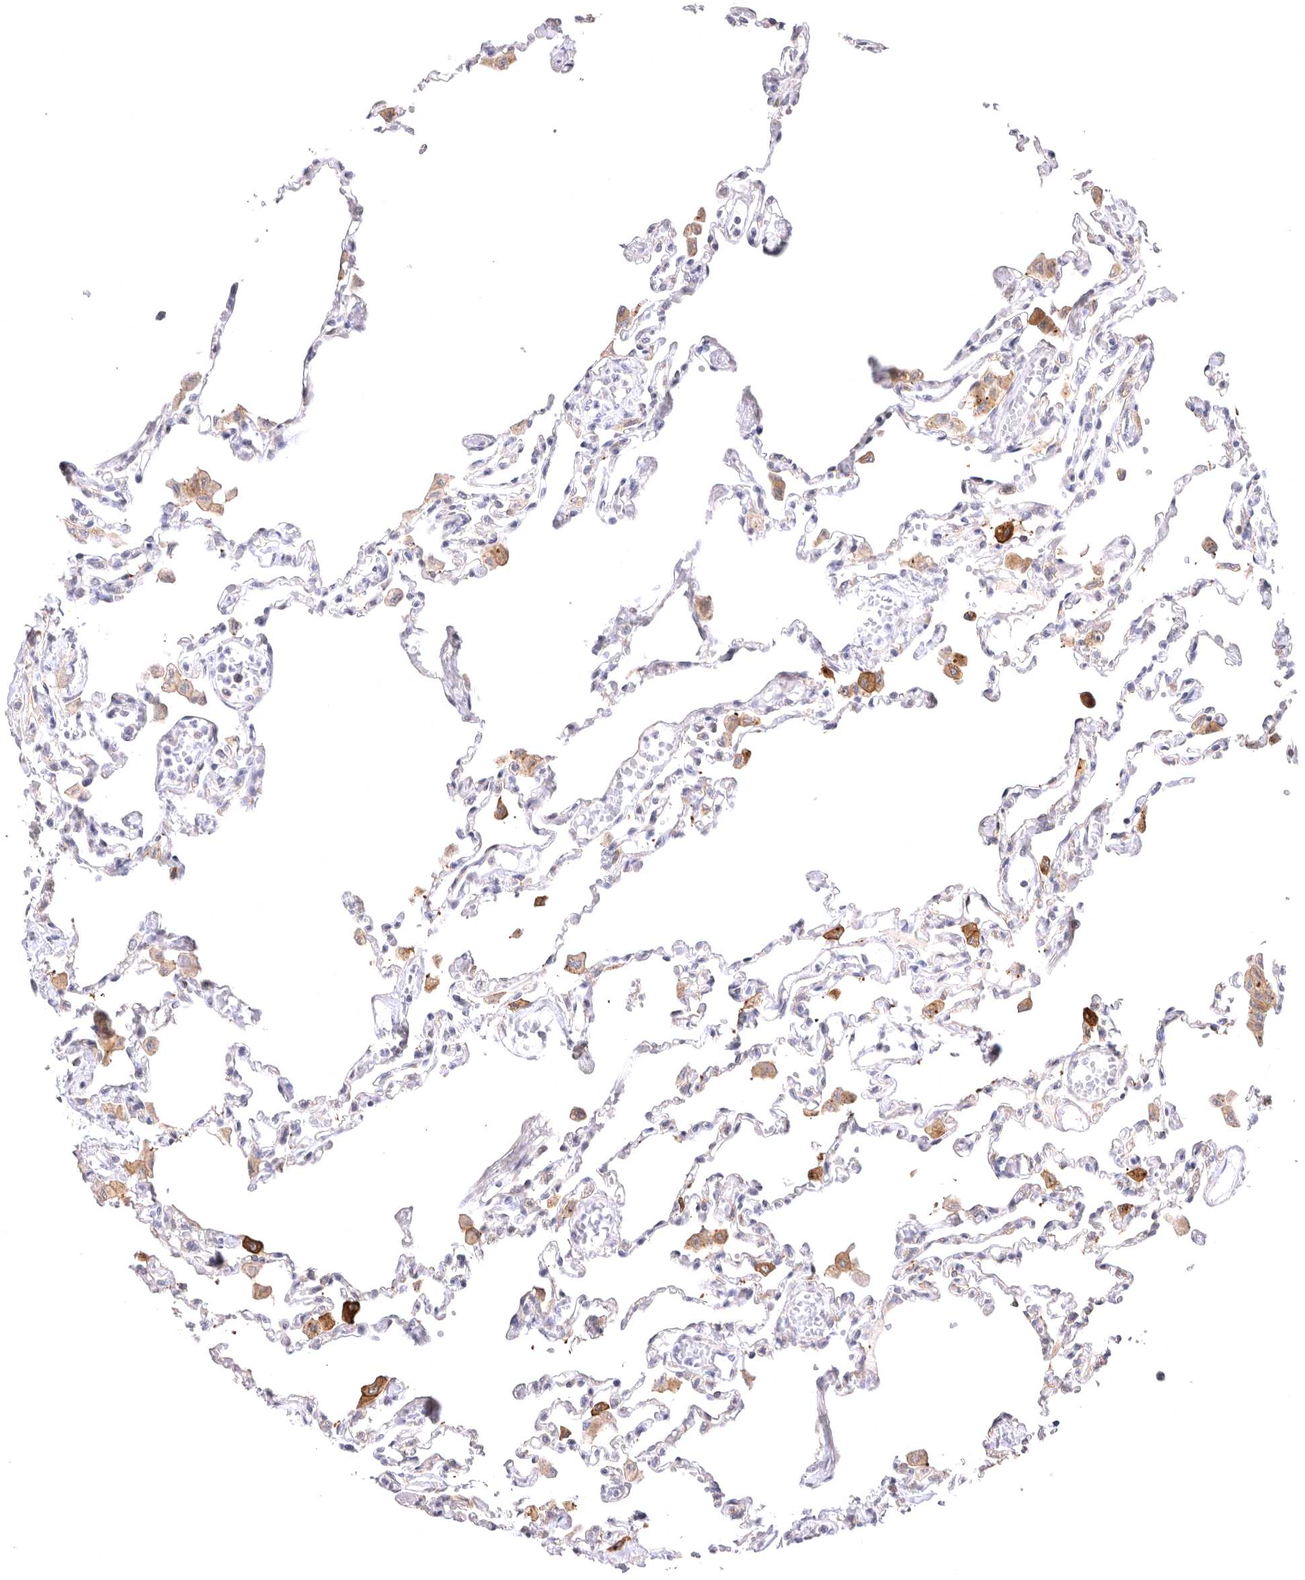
{"staining": {"intensity": "negative", "quantity": "none", "location": "none"}, "tissue": "lung", "cell_type": "Alveolar cells", "image_type": "normal", "snomed": [{"axis": "morphology", "description": "Normal tissue, NOS"}, {"axis": "topography", "description": "Bronchus"}, {"axis": "topography", "description": "Lung"}], "caption": "DAB immunohistochemical staining of normal human lung displays no significant positivity in alveolar cells.", "gene": "VPS45", "patient": {"sex": "female", "age": 49}}